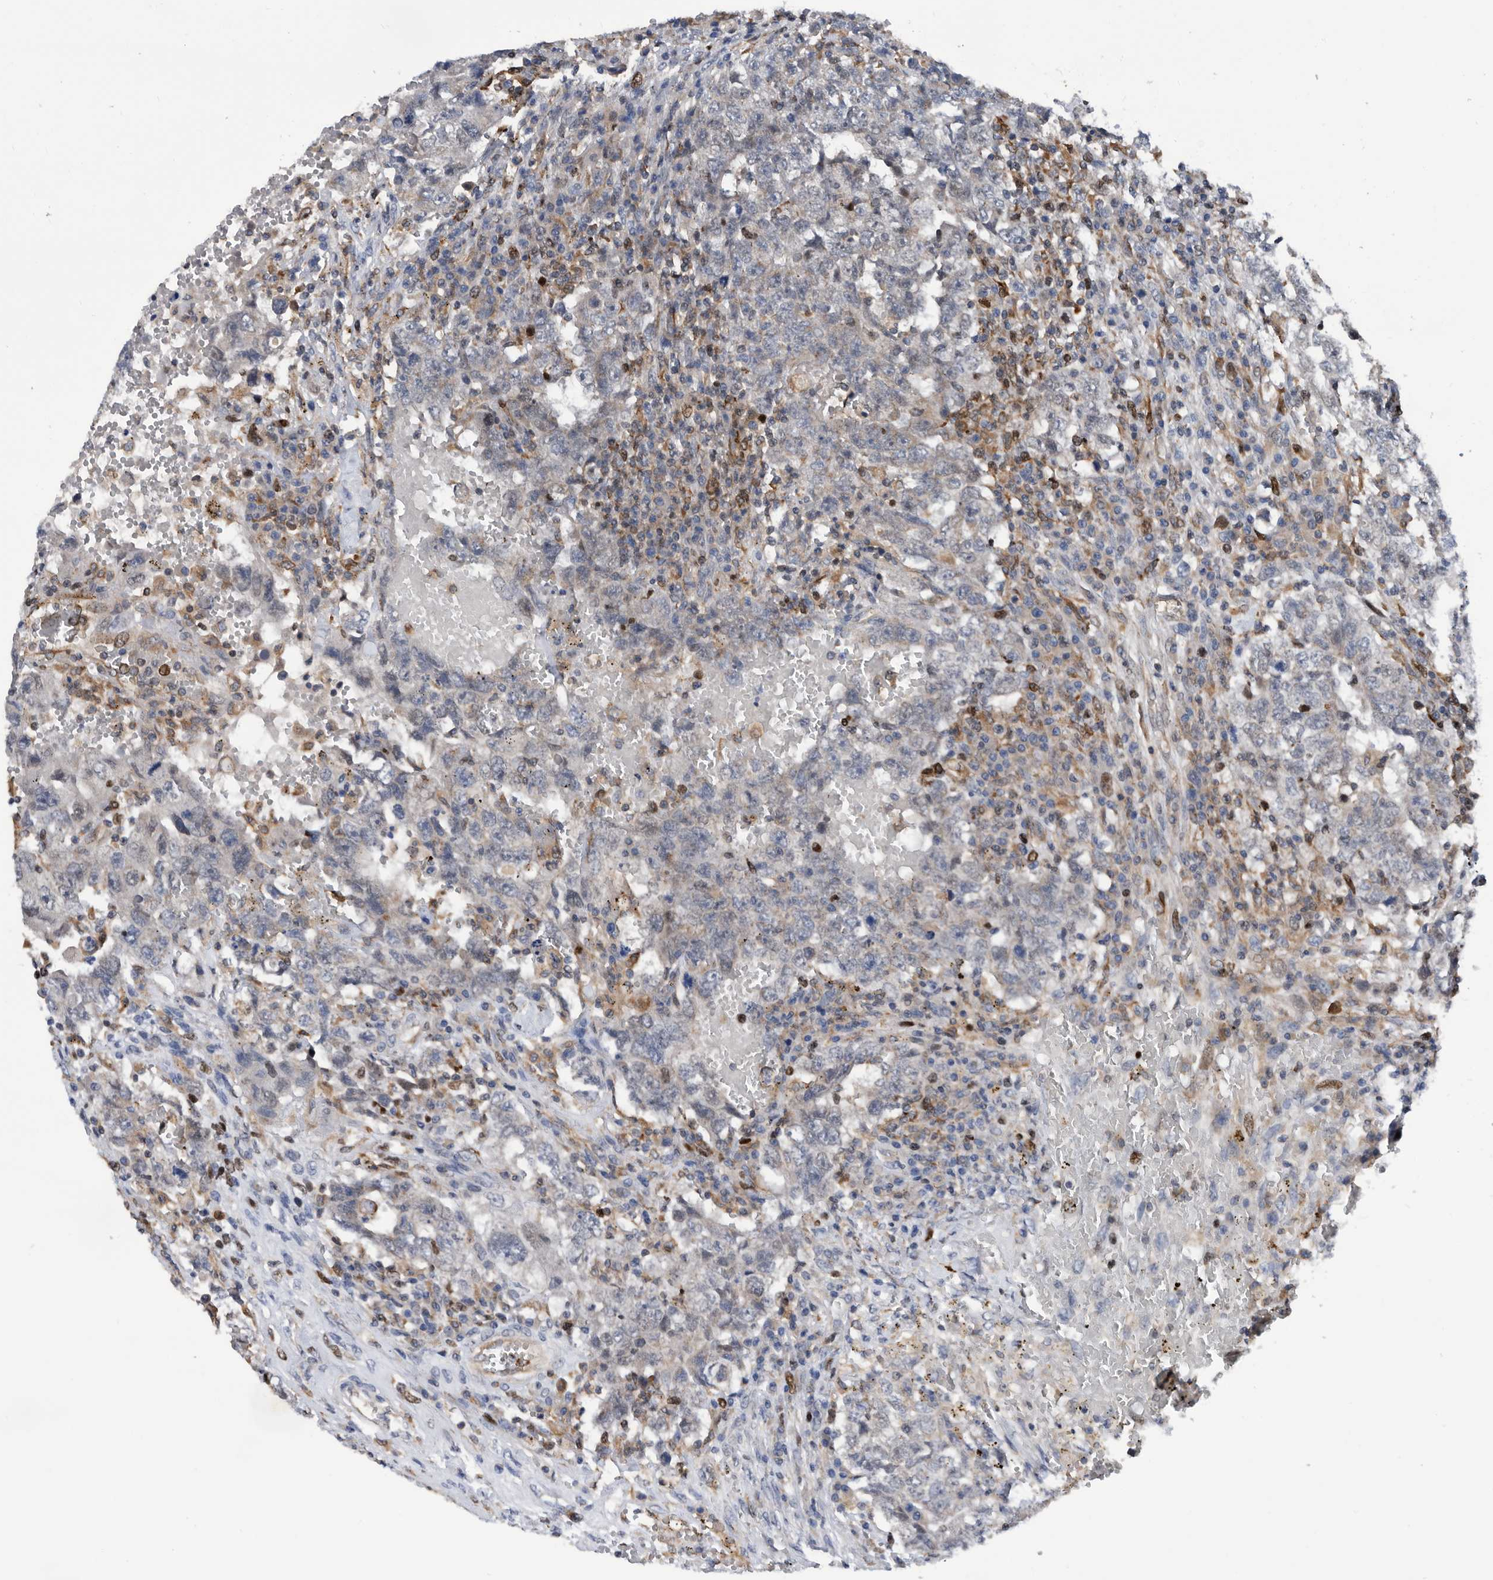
{"staining": {"intensity": "negative", "quantity": "none", "location": "none"}, "tissue": "testis cancer", "cell_type": "Tumor cells", "image_type": "cancer", "snomed": [{"axis": "morphology", "description": "Carcinoma, Embryonal, NOS"}, {"axis": "topography", "description": "Testis"}], "caption": "Image shows no significant protein positivity in tumor cells of testis cancer (embryonal carcinoma). The staining is performed using DAB (3,3'-diaminobenzidine) brown chromogen with nuclei counter-stained in using hematoxylin.", "gene": "ATAD2", "patient": {"sex": "male", "age": 26}}